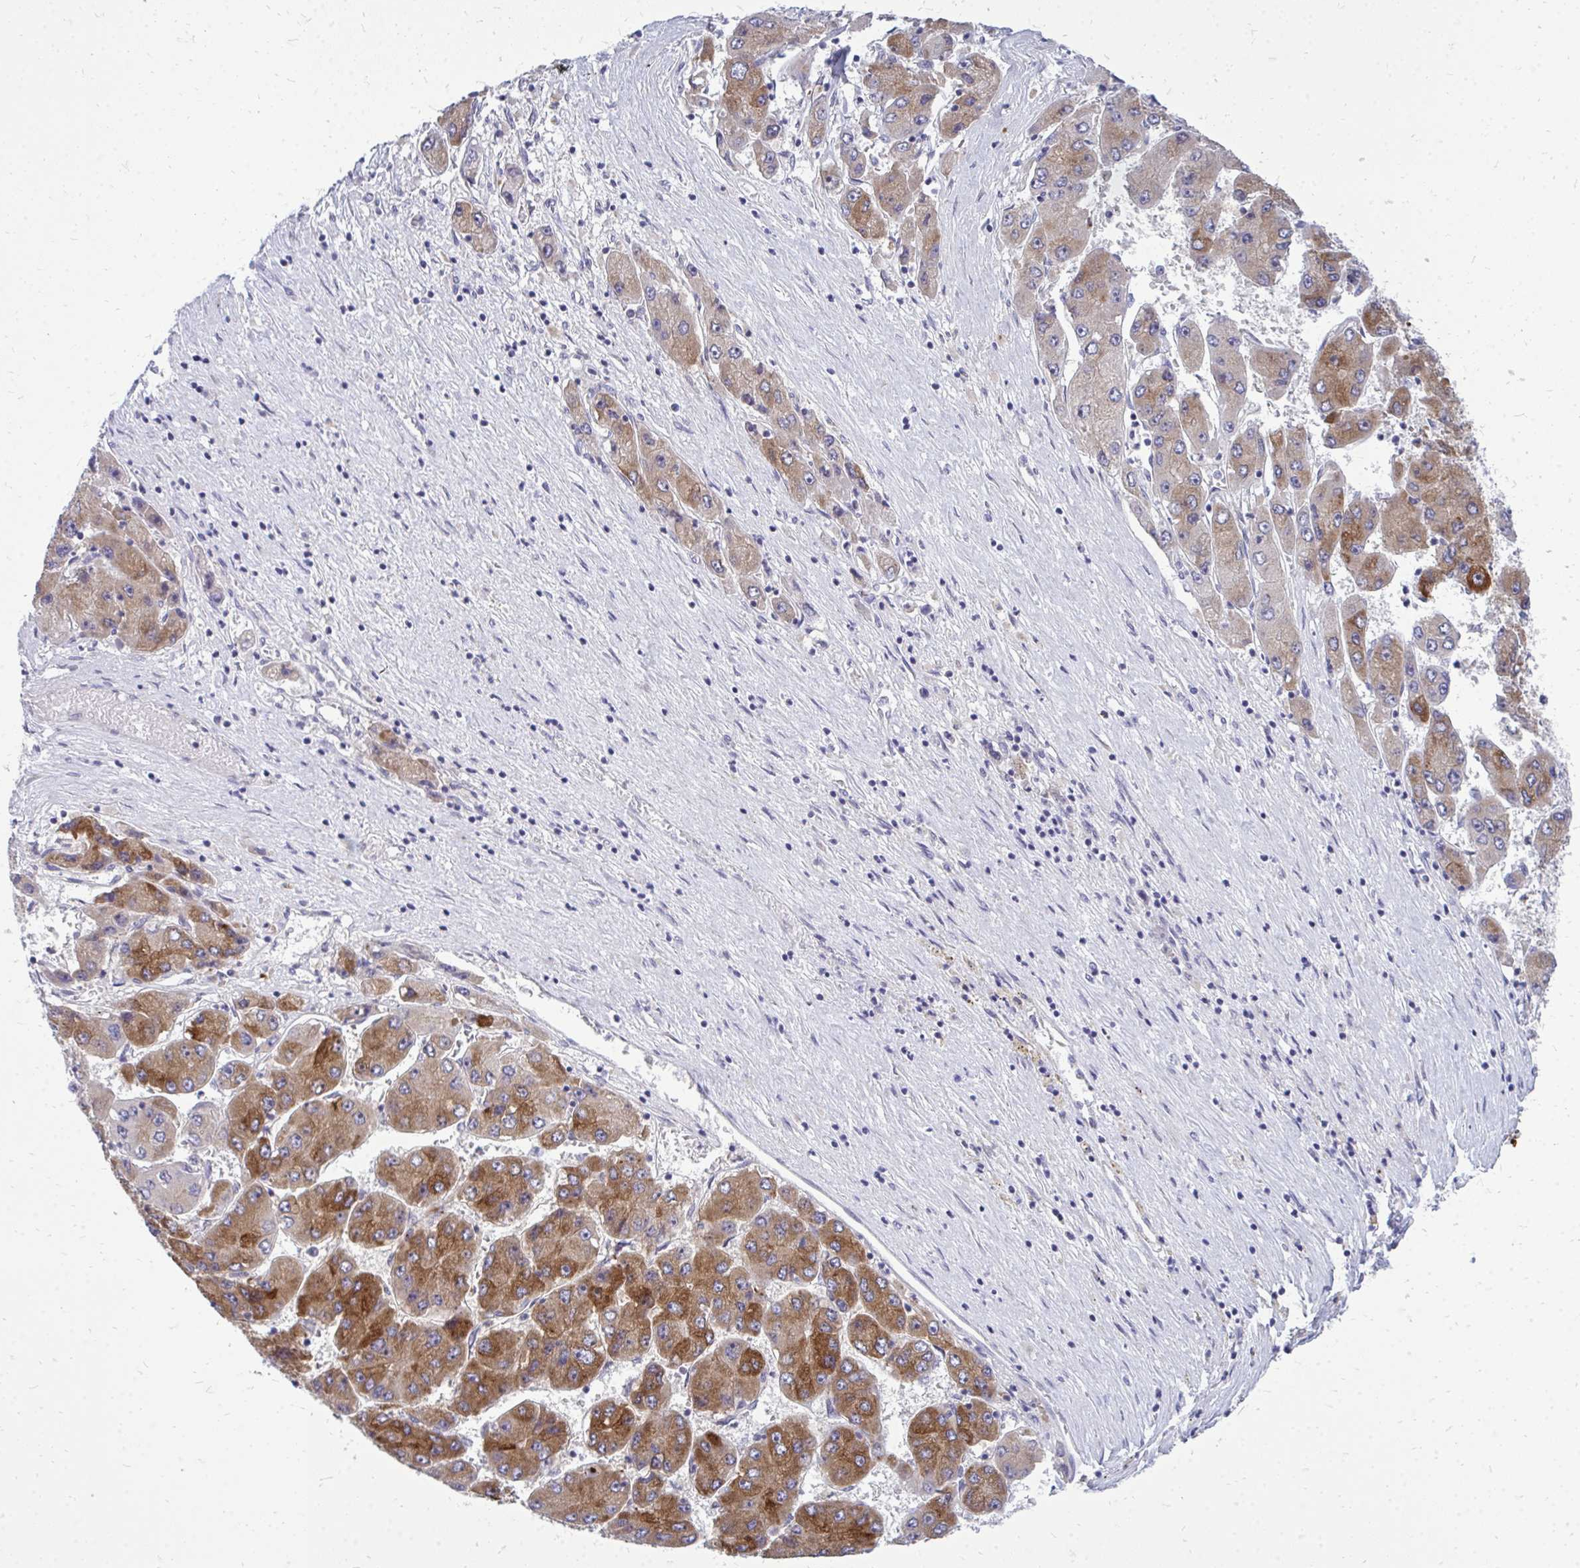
{"staining": {"intensity": "moderate", "quantity": ">75%", "location": "cytoplasmic/membranous"}, "tissue": "liver cancer", "cell_type": "Tumor cells", "image_type": "cancer", "snomed": [{"axis": "morphology", "description": "Carcinoma, Hepatocellular, NOS"}, {"axis": "topography", "description": "Liver"}], "caption": "DAB (3,3'-diaminobenzidine) immunohistochemical staining of human liver cancer (hepatocellular carcinoma) demonstrates moderate cytoplasmic/membranous protein positivity in about >75% of tumor cells.", "gene": "ACSL5", "patient": {"sex": "female", "age": 61}}